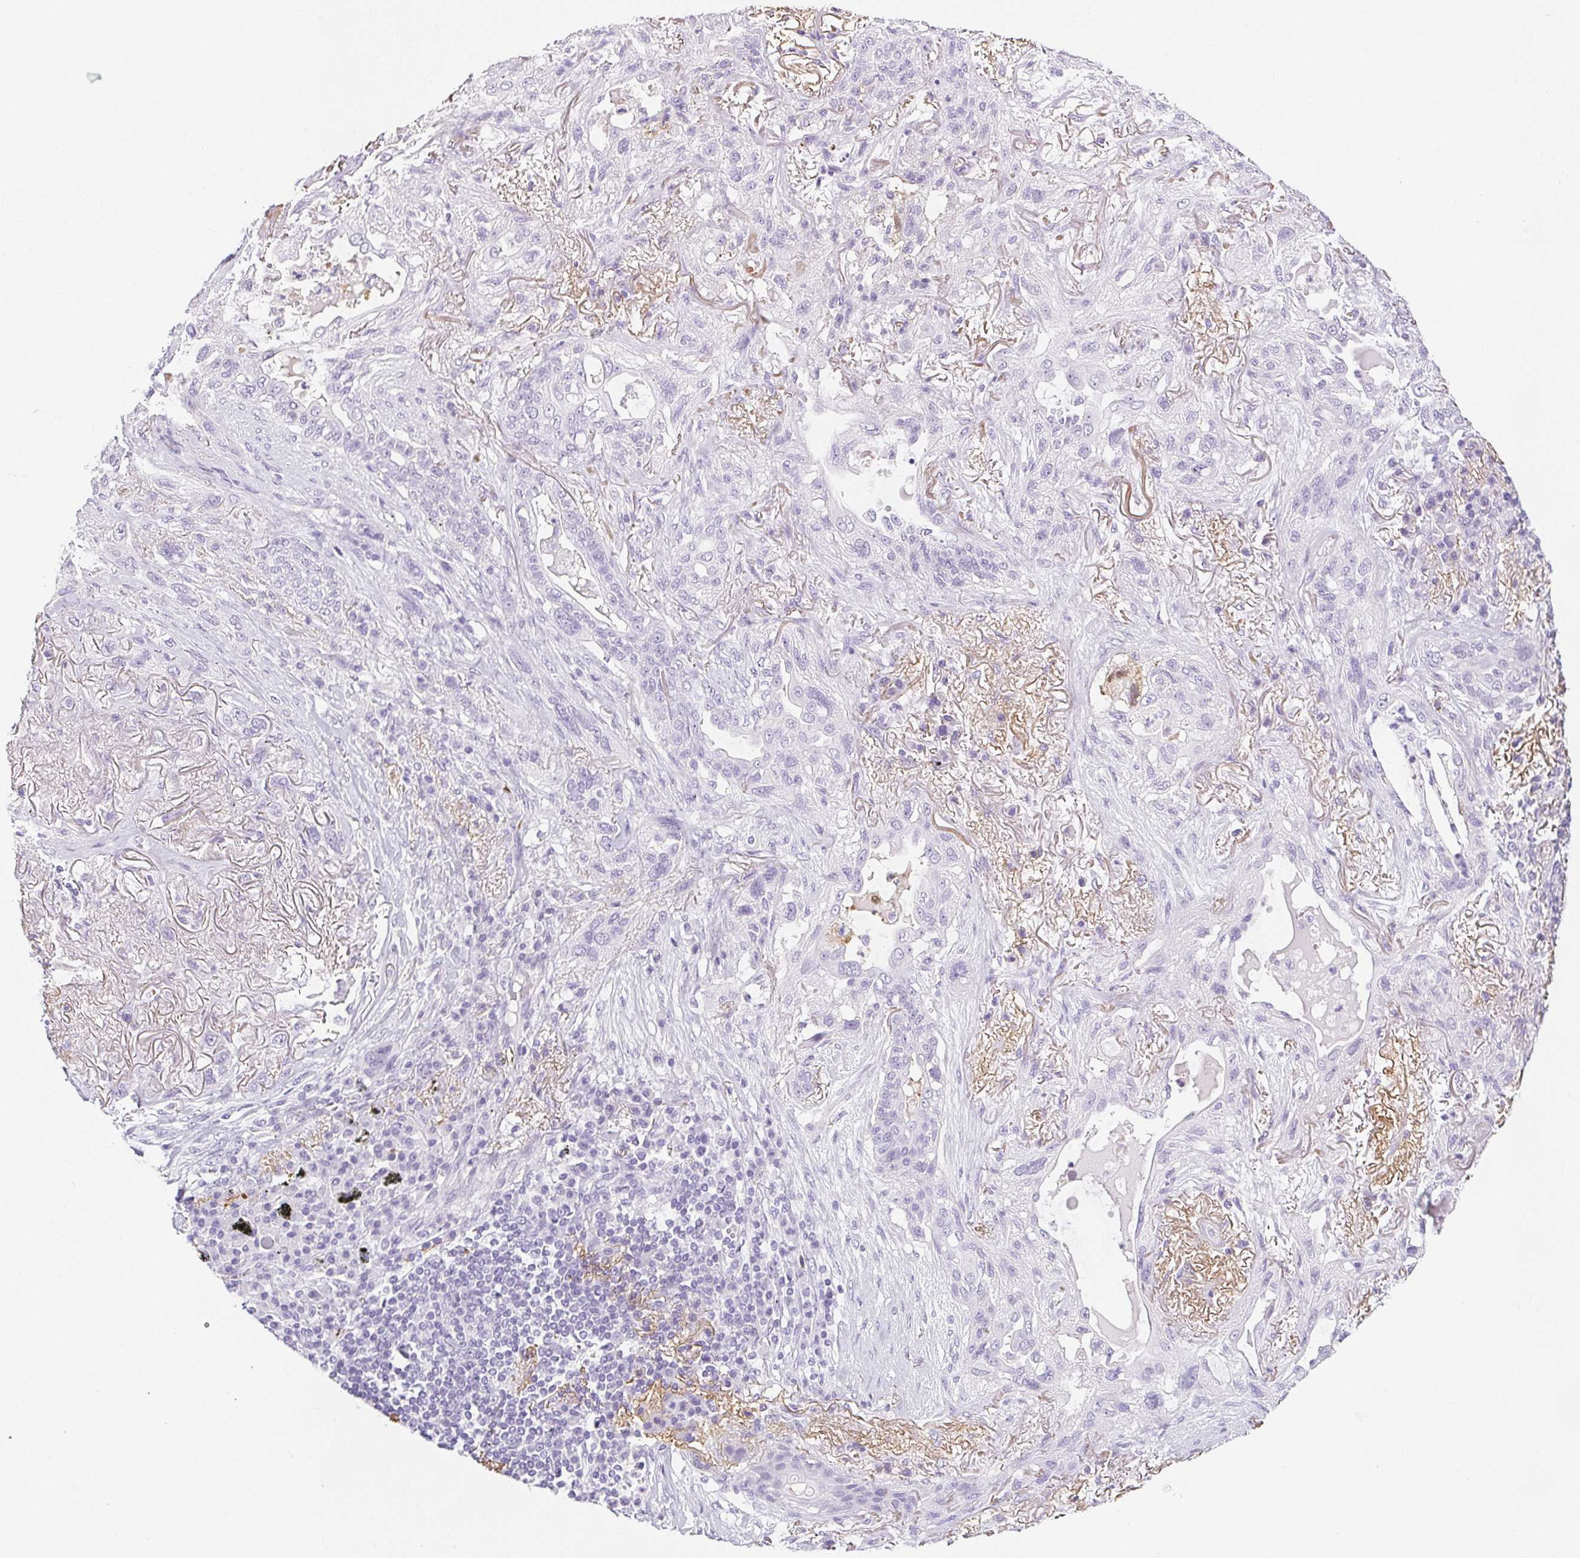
{"staining": {"intensity": "negative", "quantity": "none", "location": "none"}, "tissue": "lung cancer", "cell_type": "Tumor cells", "image_type": "cancer", "snomed": [{"axis": "morphology", "description": "Squamous cell carcinoma, NOS"}, {"axis": "topography", "description": "Lung"}], "caption": "IHC of human lung cancer (squamous cell carcinoma) reveals no staining in tumor cells.", "gene": "VTN", "patient": {"sex": "female", "age": 70}}